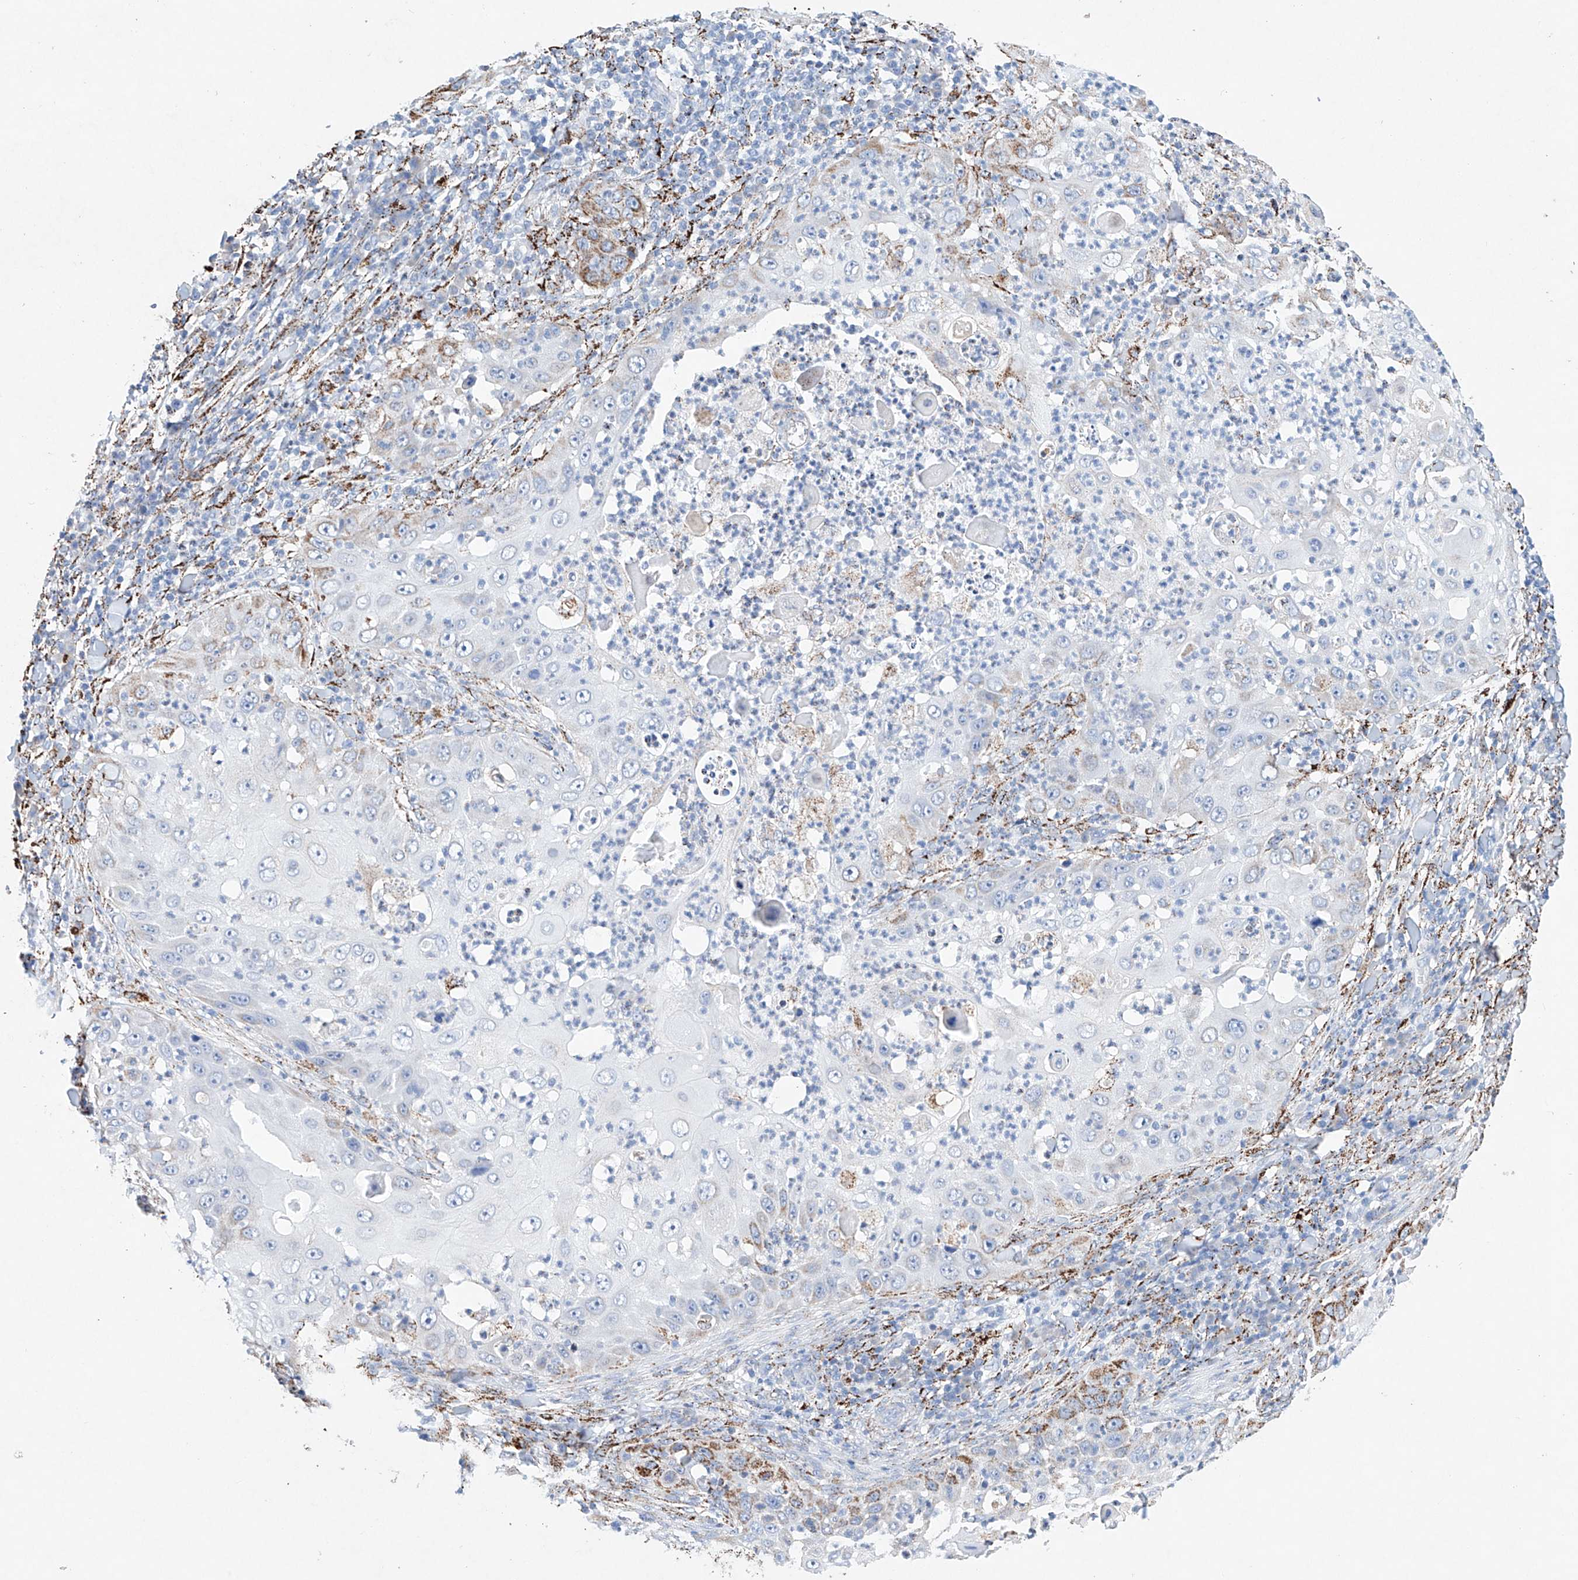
{"staining": {"intensity": "moderate", "quantity": "<25%", "location": "cytoplasmic/membranous"}, "tissue": "skin cancer", "cell_type": "Tumor cells", "image_type": "cancer", "snomed": [{"axis": "morphology", "description": "Squamous cell carcinoma, NOS"}, {"axis": "topography", "description": "Skin"}], "caption": "A photomicrograph of human skin squamous cell carcinoma stained for a protein demonstrates moderate cytoplasmic/membranous brown staining in tumor cells.", "gene": "NRROS", "patient": {"sex": "female", "age": 44}}